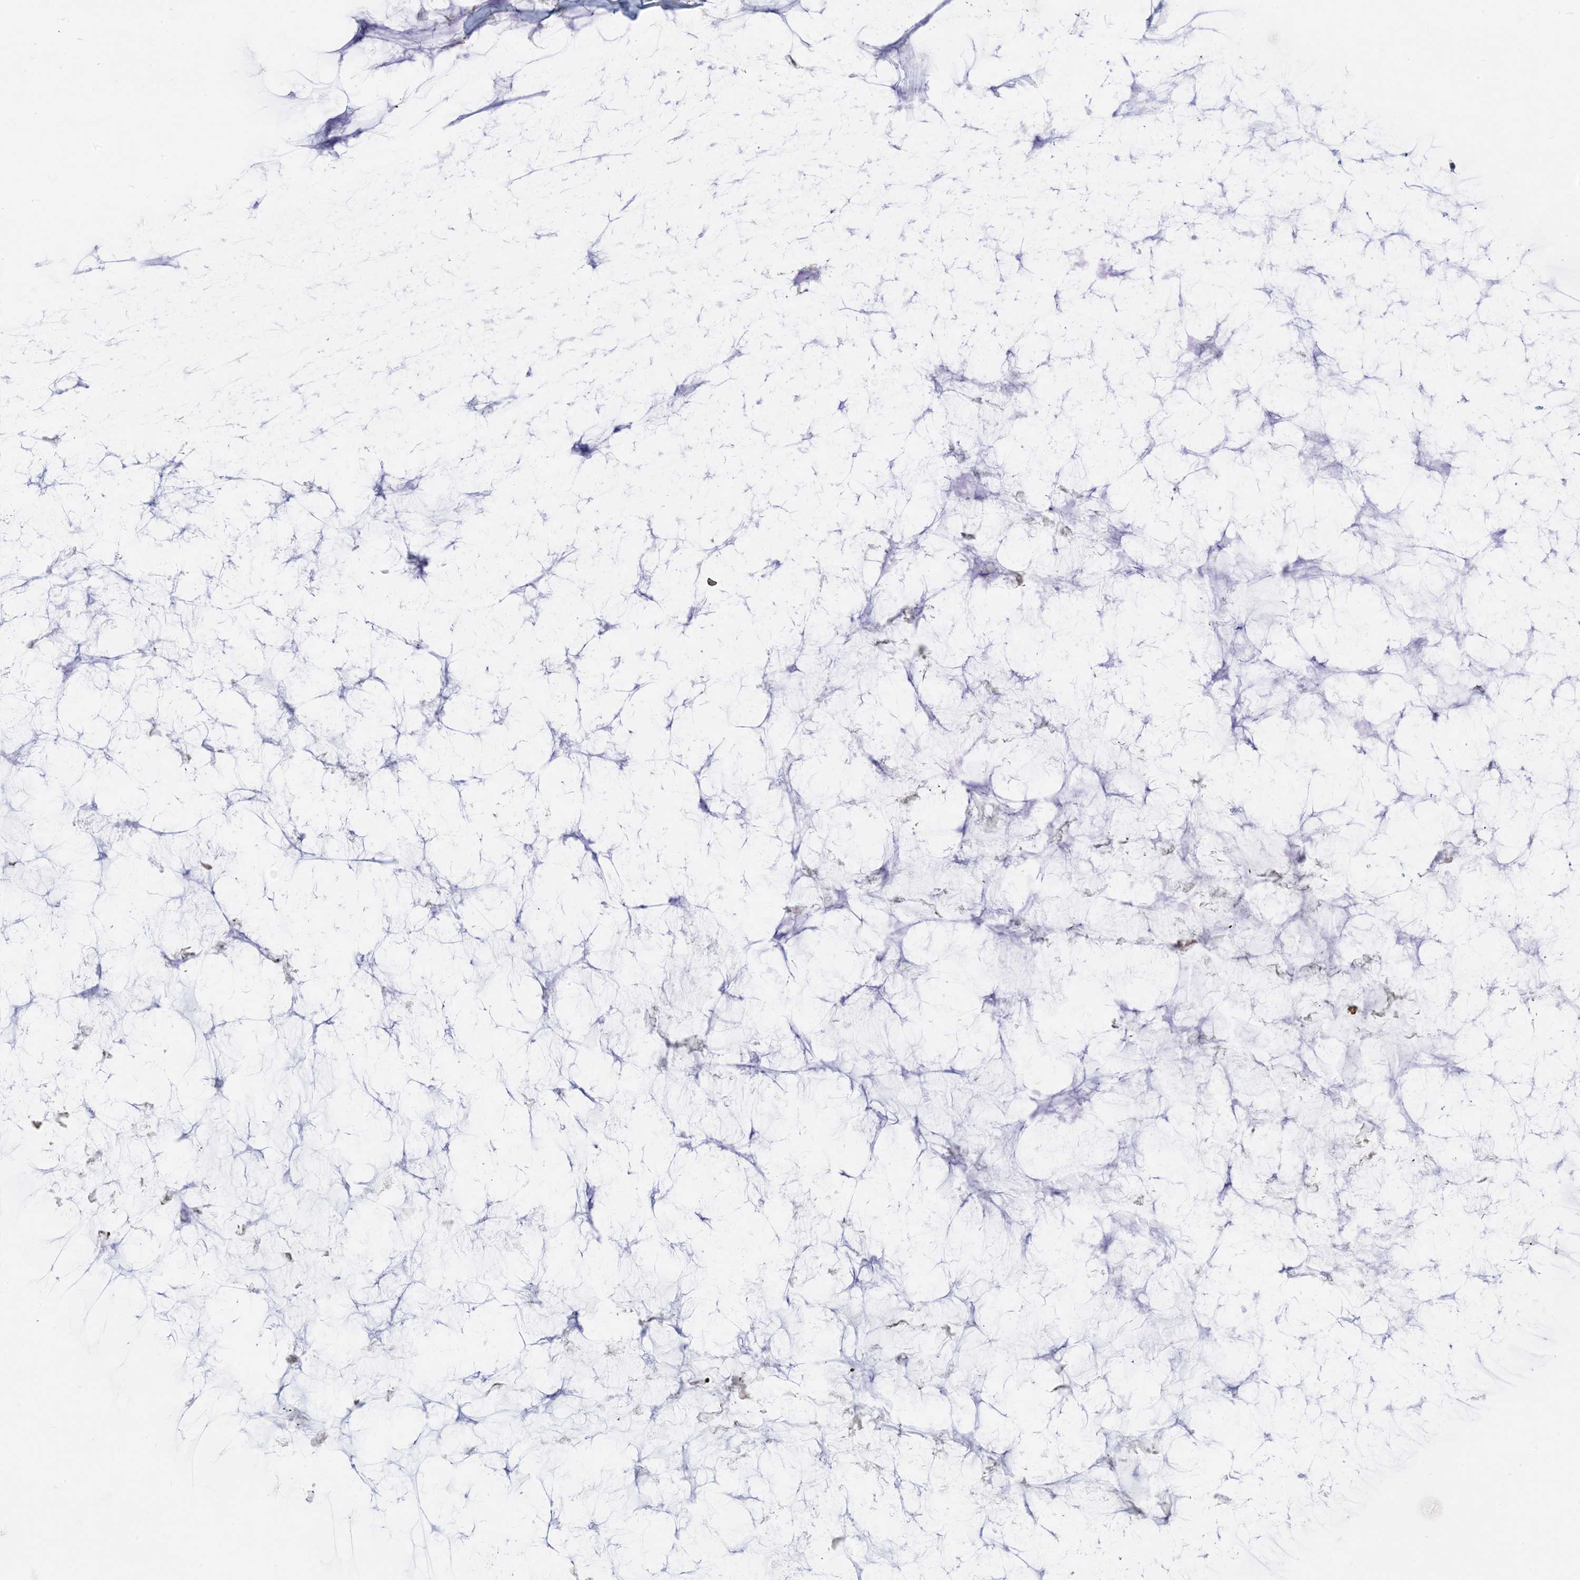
{"staining": {"intensity": "strong", "quantity": ">75%", "location": "cytoplasmic/membranous,nuclear"}, "tissue": "ovarian cancer", "cell_type": "Tumor cells", "image_type": "cancer", "snomed": [{"axis": "morphology", "description": "Cystadenocarcinoma, mucinous, NOS"}, {"axis": "topography", "description": "Ovary"}], "caption": "DAB immunohistochemical staining of mucinous cystadenocarcinoma (ovarian) exhibits strong cytoplasmic/membranous and nuclear protein staining in about >75% of tumor cells.", "gene": "SRP72", "patient": {"sex": "female", "age": 39}}